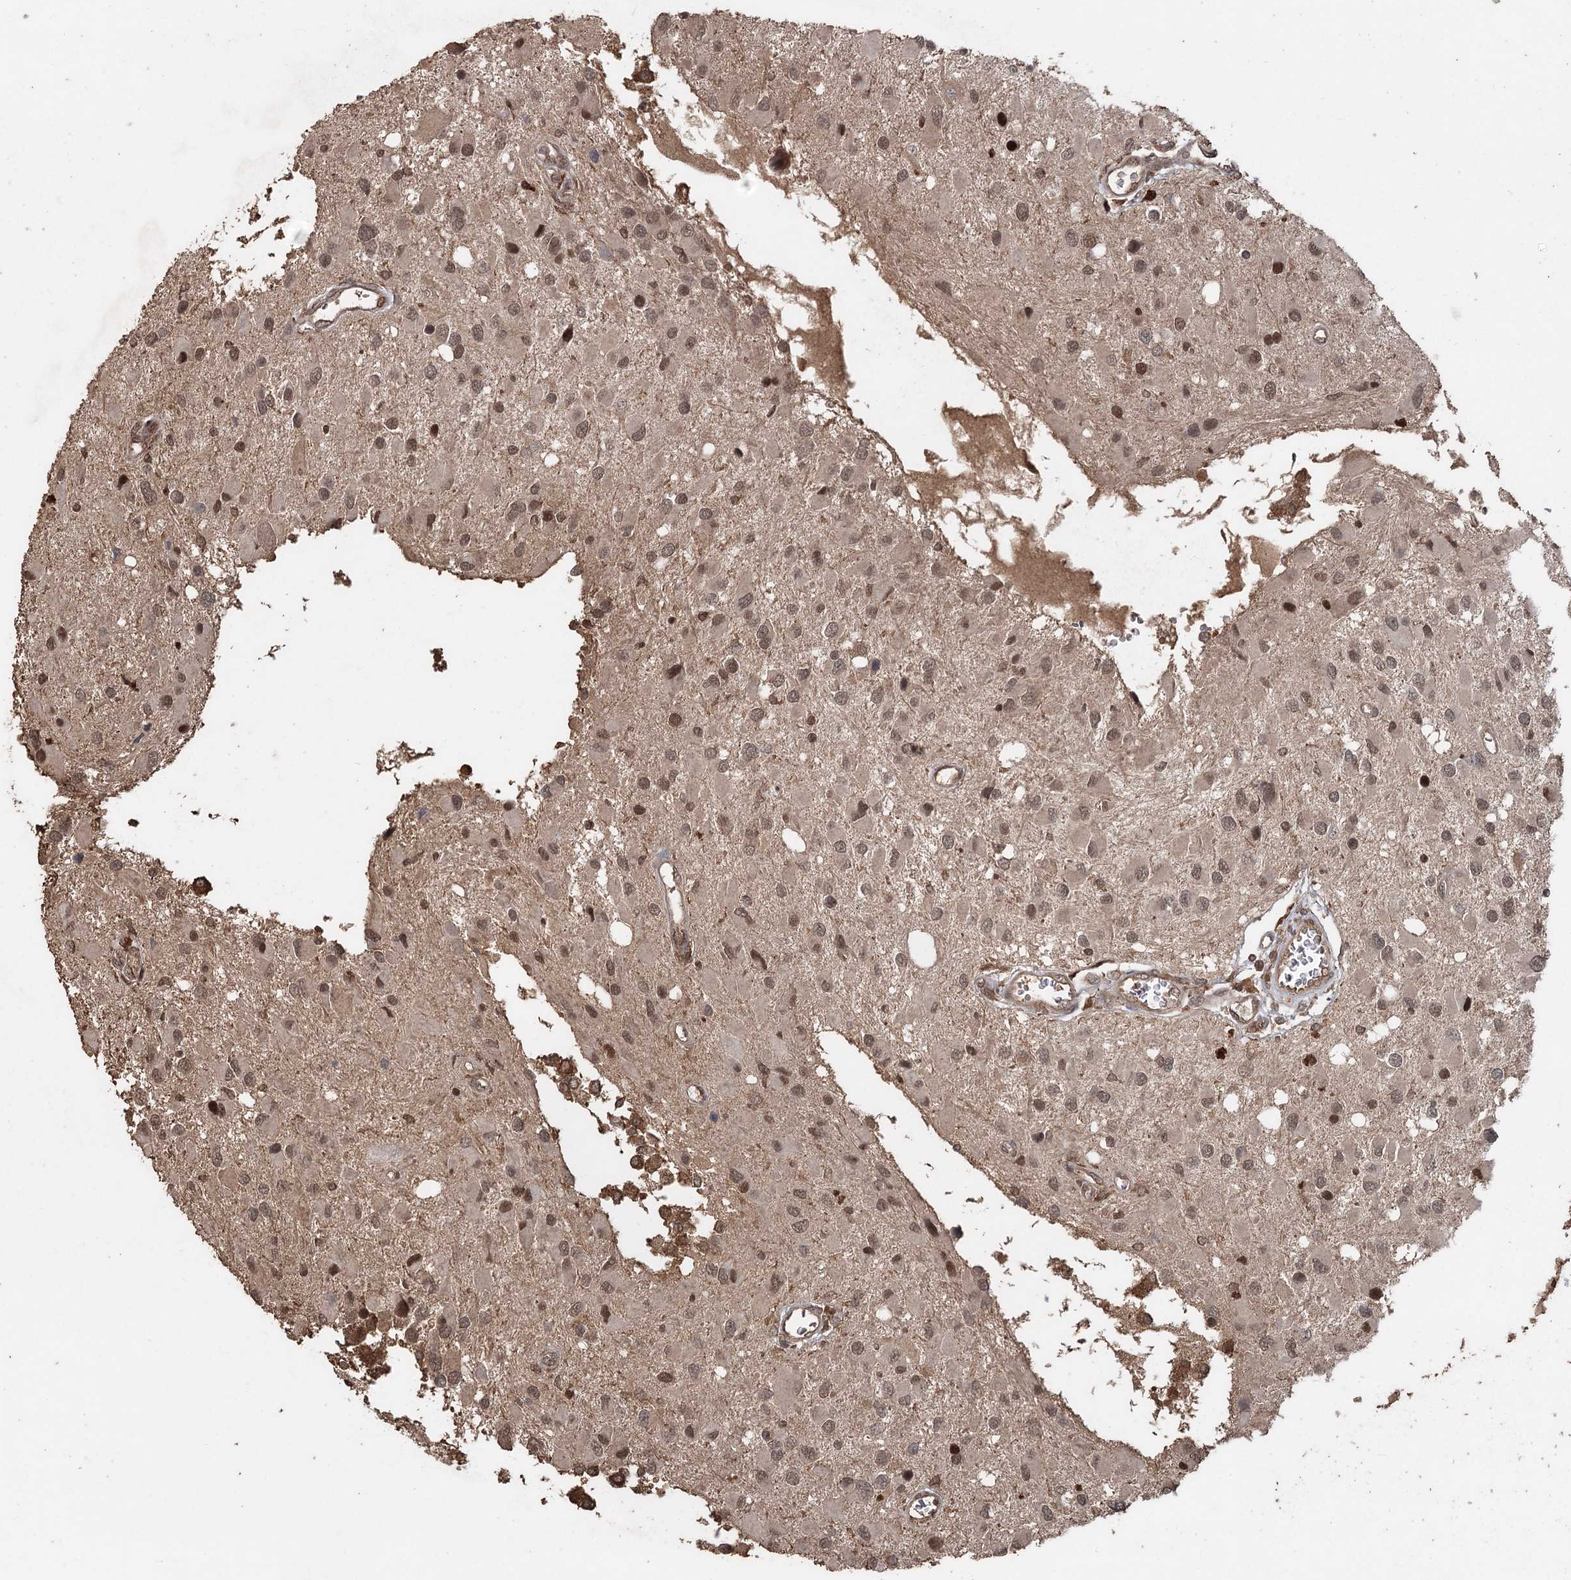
{"staining": {"intensity": "moderate", "quantity": ">75%", "location": "nuclear"}, "tissue": "glioma", "cell_type": "Tumor cells", "image_type": "cancer", "snomed": [{"axis": "morphology", "description": "Glioma, malignant, High grade"}, {"axis": "topography", "description": "Brain"}], "caption": "The immunohistochemical stain shows moderate nuclear expression in tumor cells of malignant glioma (high-grade) tissue. (Stains: DAB in brown, nuclei in blue, Microscopy: brightfield microscopy at high magnification).", "gene": "FBXO7", "patient": {"sex": "male", "age": 53}}